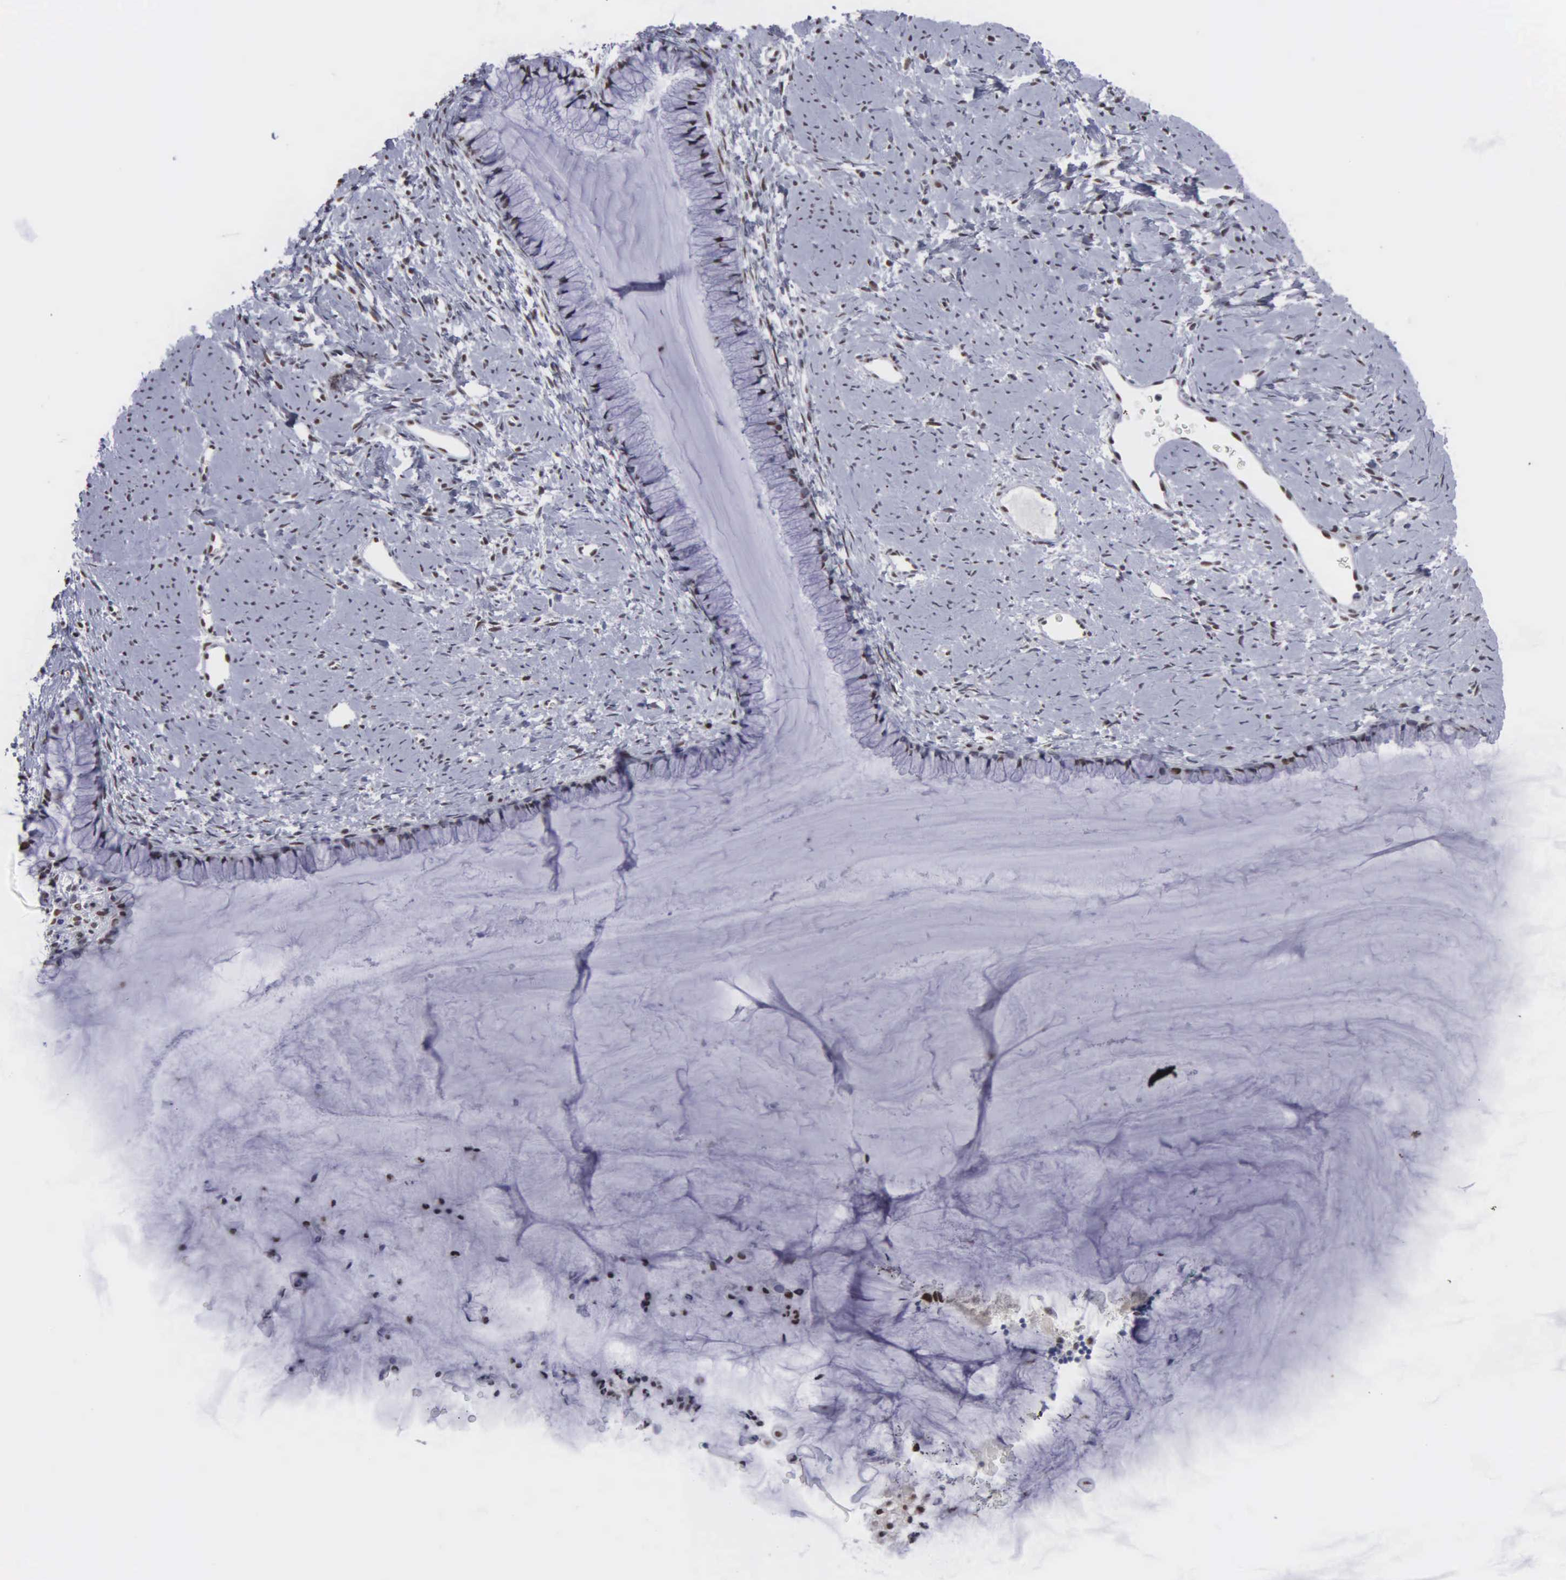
{"staining": {"intensity": "moderate", "quantity": "25%-75%", "location": "nuclear"}, "tissue": "cervix", "cell_type": "Glandular cells", "image_type": "normal", "snomed": [{"axis": "morphology", "description": "Normal tissue, NOS"}, {"axis": "topography", "description": "Cervix"}], "caption": "Cervix stained for a protein shows moderate nuclear positivity in glandular cells. Nuclei are stained in blue.", "gene": "KIAA0586", "patient": {"sex": "female", "age": 82}}